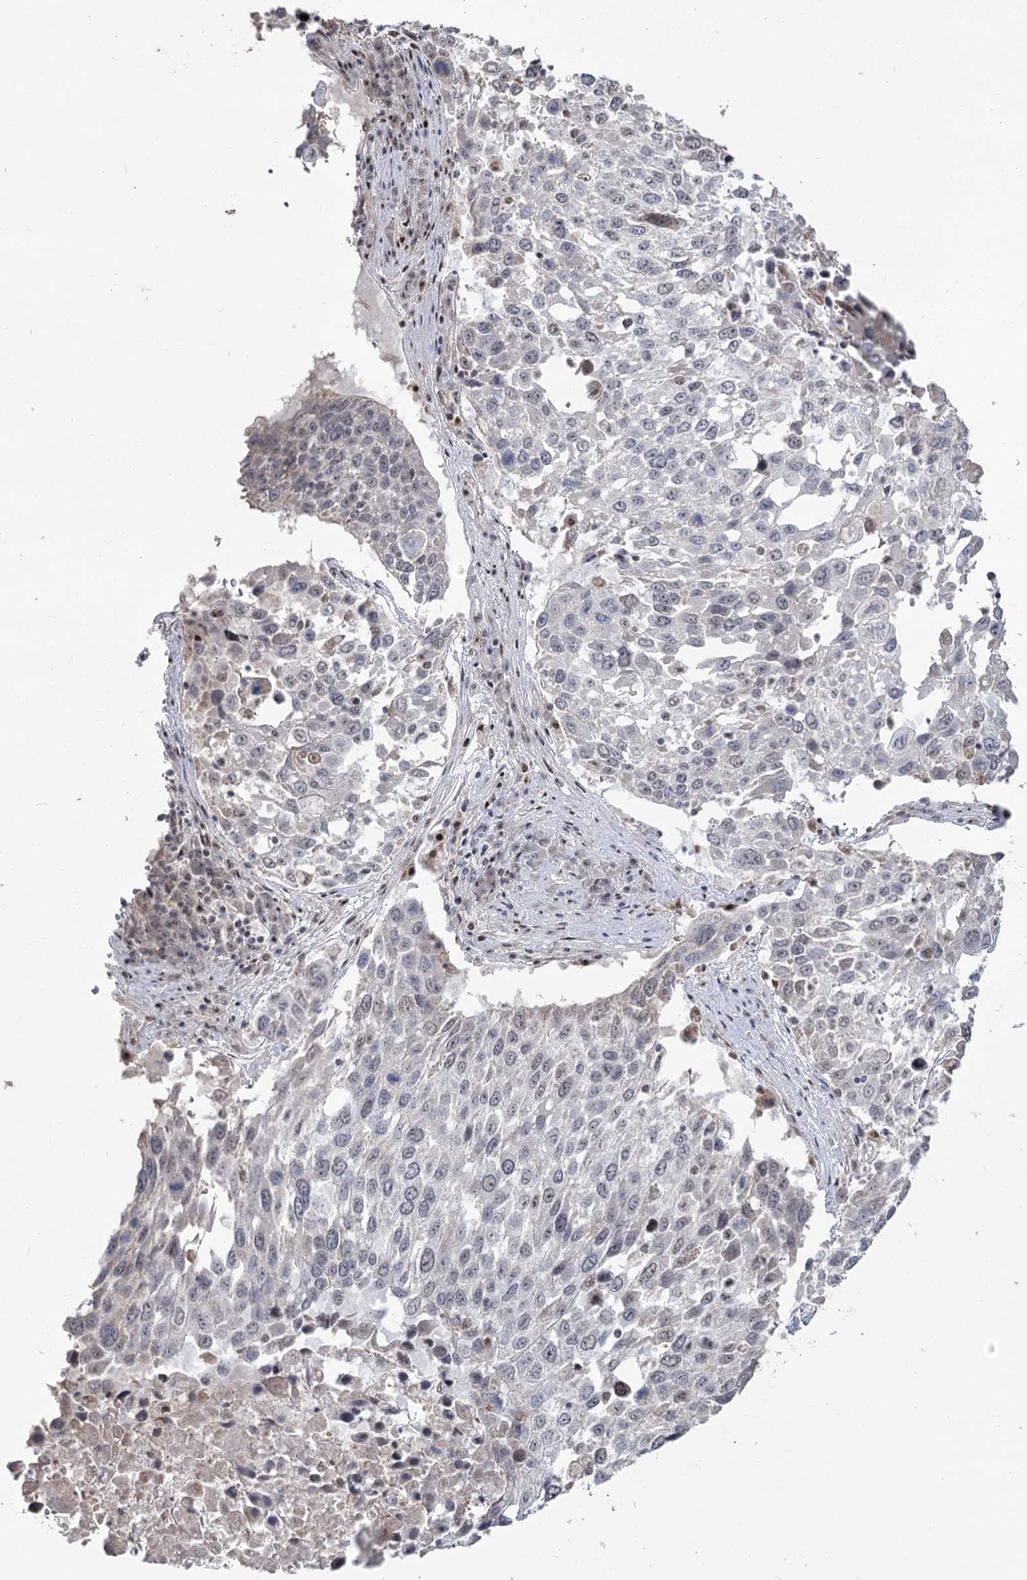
{"staining": {"intensity": "negative", "quantity": "none", "location": "none"}, "tissue": "lung cancer", "cell_type": "Tumor cells", "image_type": "cancer", "snomed": [{"axis": "morphology", "description": "Squamous cell carcinoma, NOS"}, {"axis": "topography", "description": "Lung"}], "caption": "Lung cancer stained for a protein using IHC demonstrates no staining tumor cells.", "gene": "RUFY4", "patient": {"sex": "male", "age": 65}}